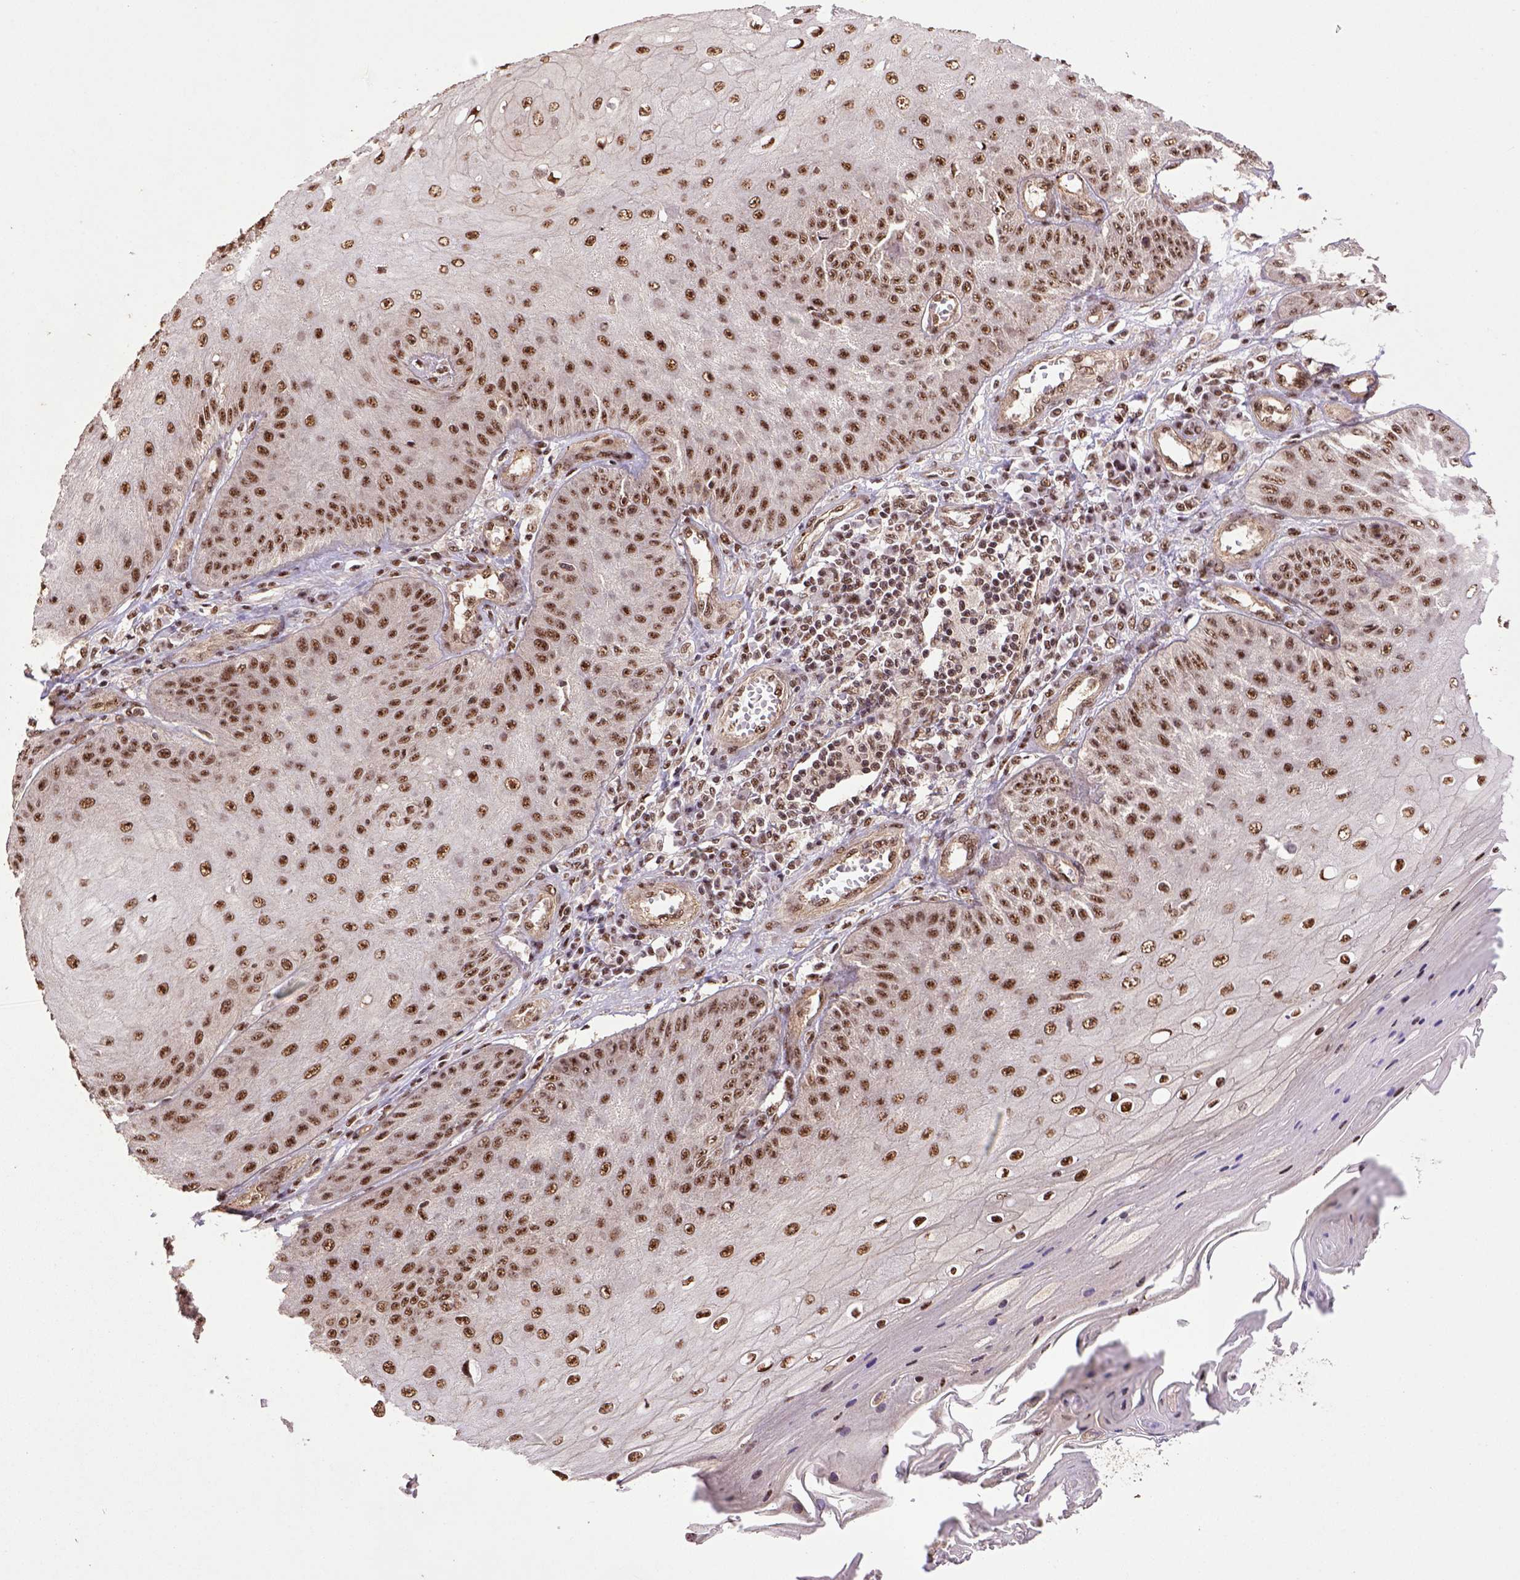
{"staining": {"intensity": "moderate", "quantity": ">75%", "location": "nuclear"}, "tissue": "skin cancer", "cell_type": "Tumor cells", "image_type": "cancer", "snomed": [{"axis": "morphology", "description": "Squamous cell carcinoma, NOS"}, {"axis": "topography", "description": "Skin"}], "caption": "Protein expression analysis of human skin cancer reveals moderate nuclear positivity in approximately >75% of tumor cells.", "gene": "PPIG", "patient": {"sex": "male", "age": 70}}